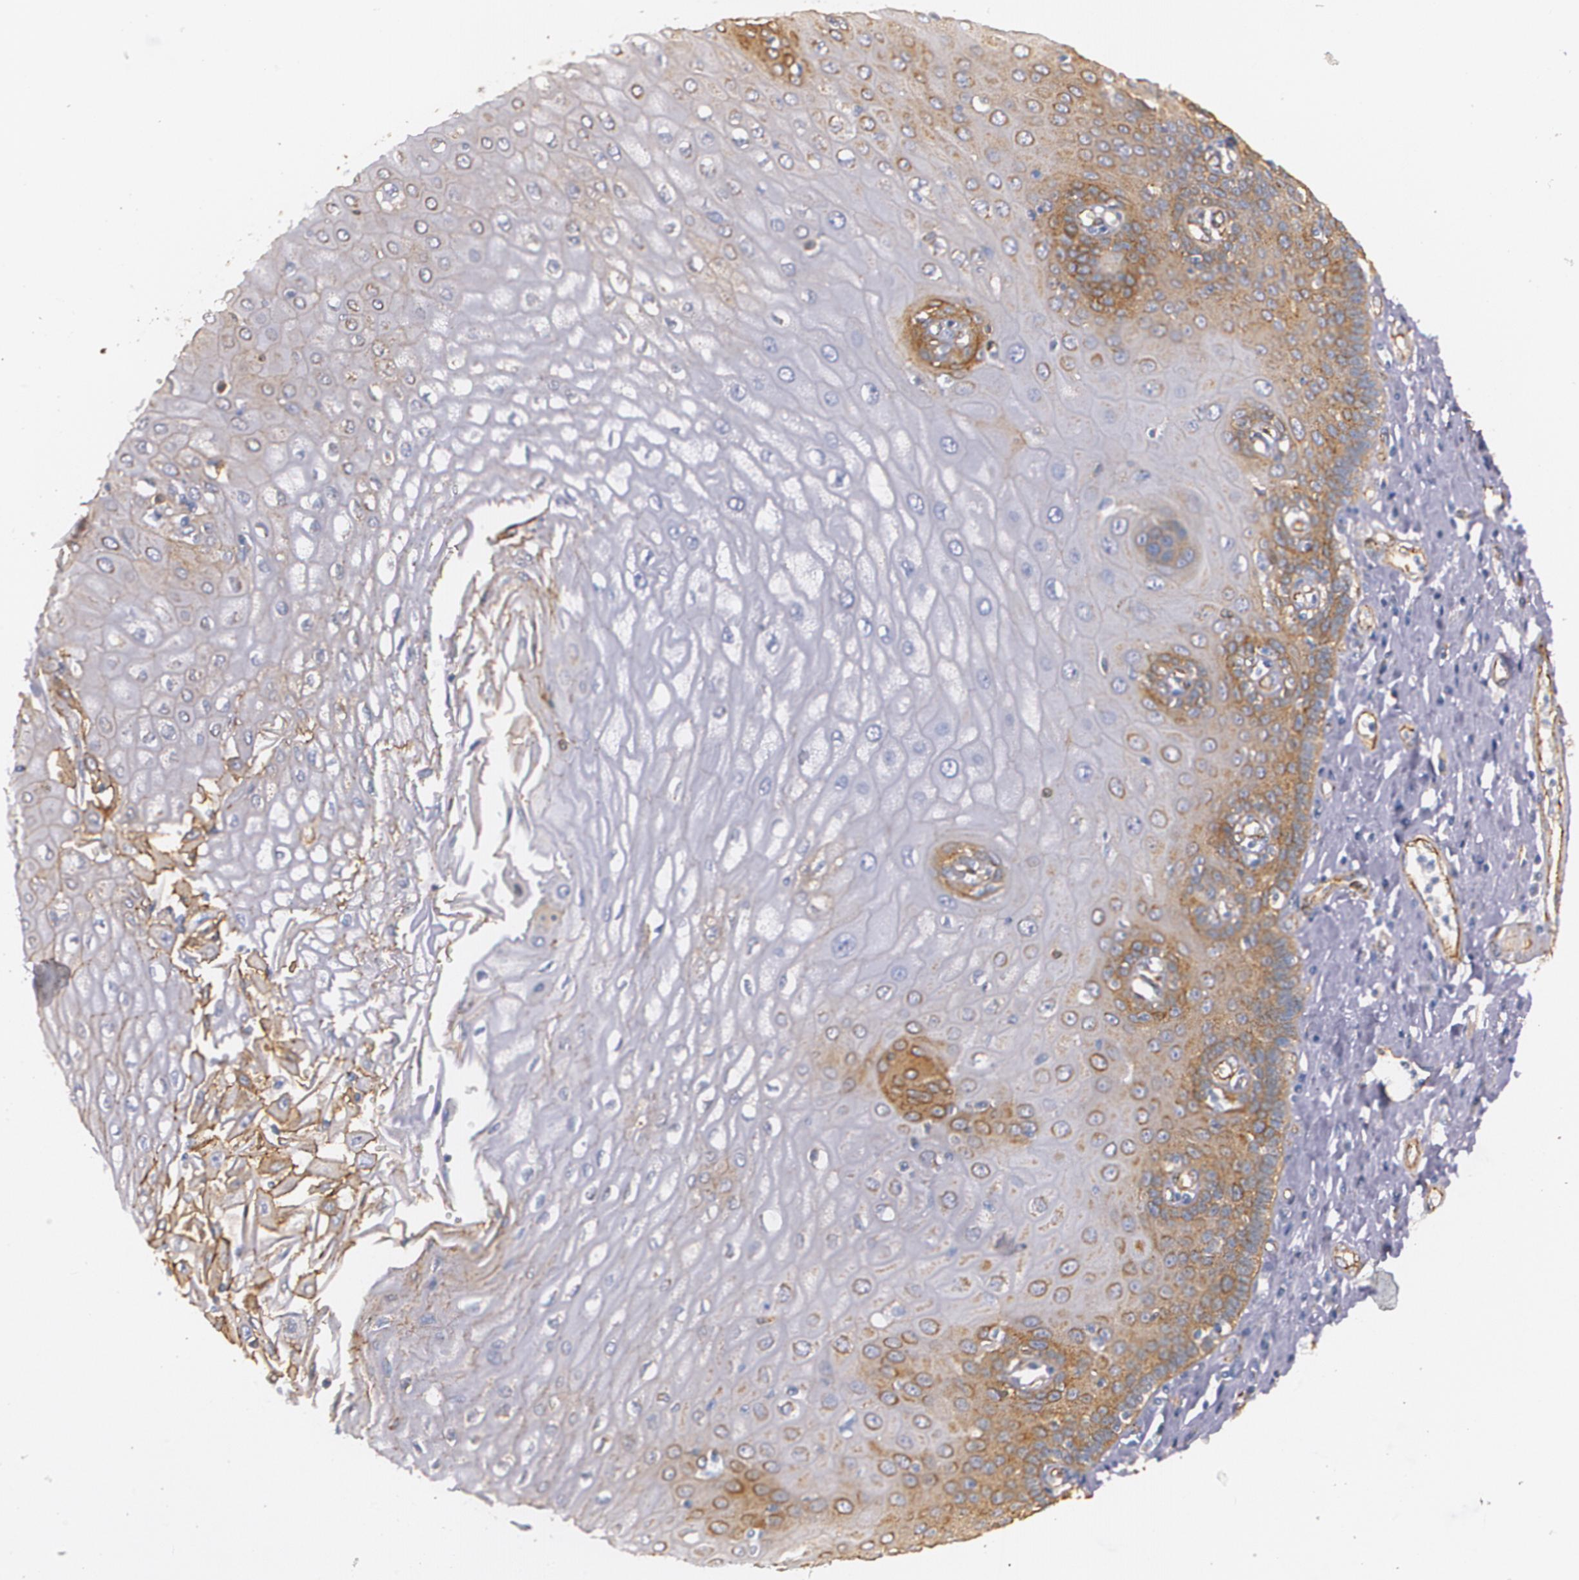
{"staining": {"intensity": "moderate", "quantity": "25%-75%", "location": "cytoplasmic/membranous"}, "tissue": "esophagus", "cell_type": "Squamous epithelial cells", "image_type": "normal", "snomed": [{"axis": "morphology", "description": "Normal tissue, NOS"}, {"axis": "topography", "description": "Esophagus"}], "caption": "Protein staining demonstrates moderate cytoplasmic/membranous staining in approximately 25%-75% of squamous epithelial cells in normal esophagus. Immunohistochemistry (ihc) stains the protein in brown and the nuclei are stained blue.", "gene": "TJP1", "patient": {"sex": "male", "age": 62}}